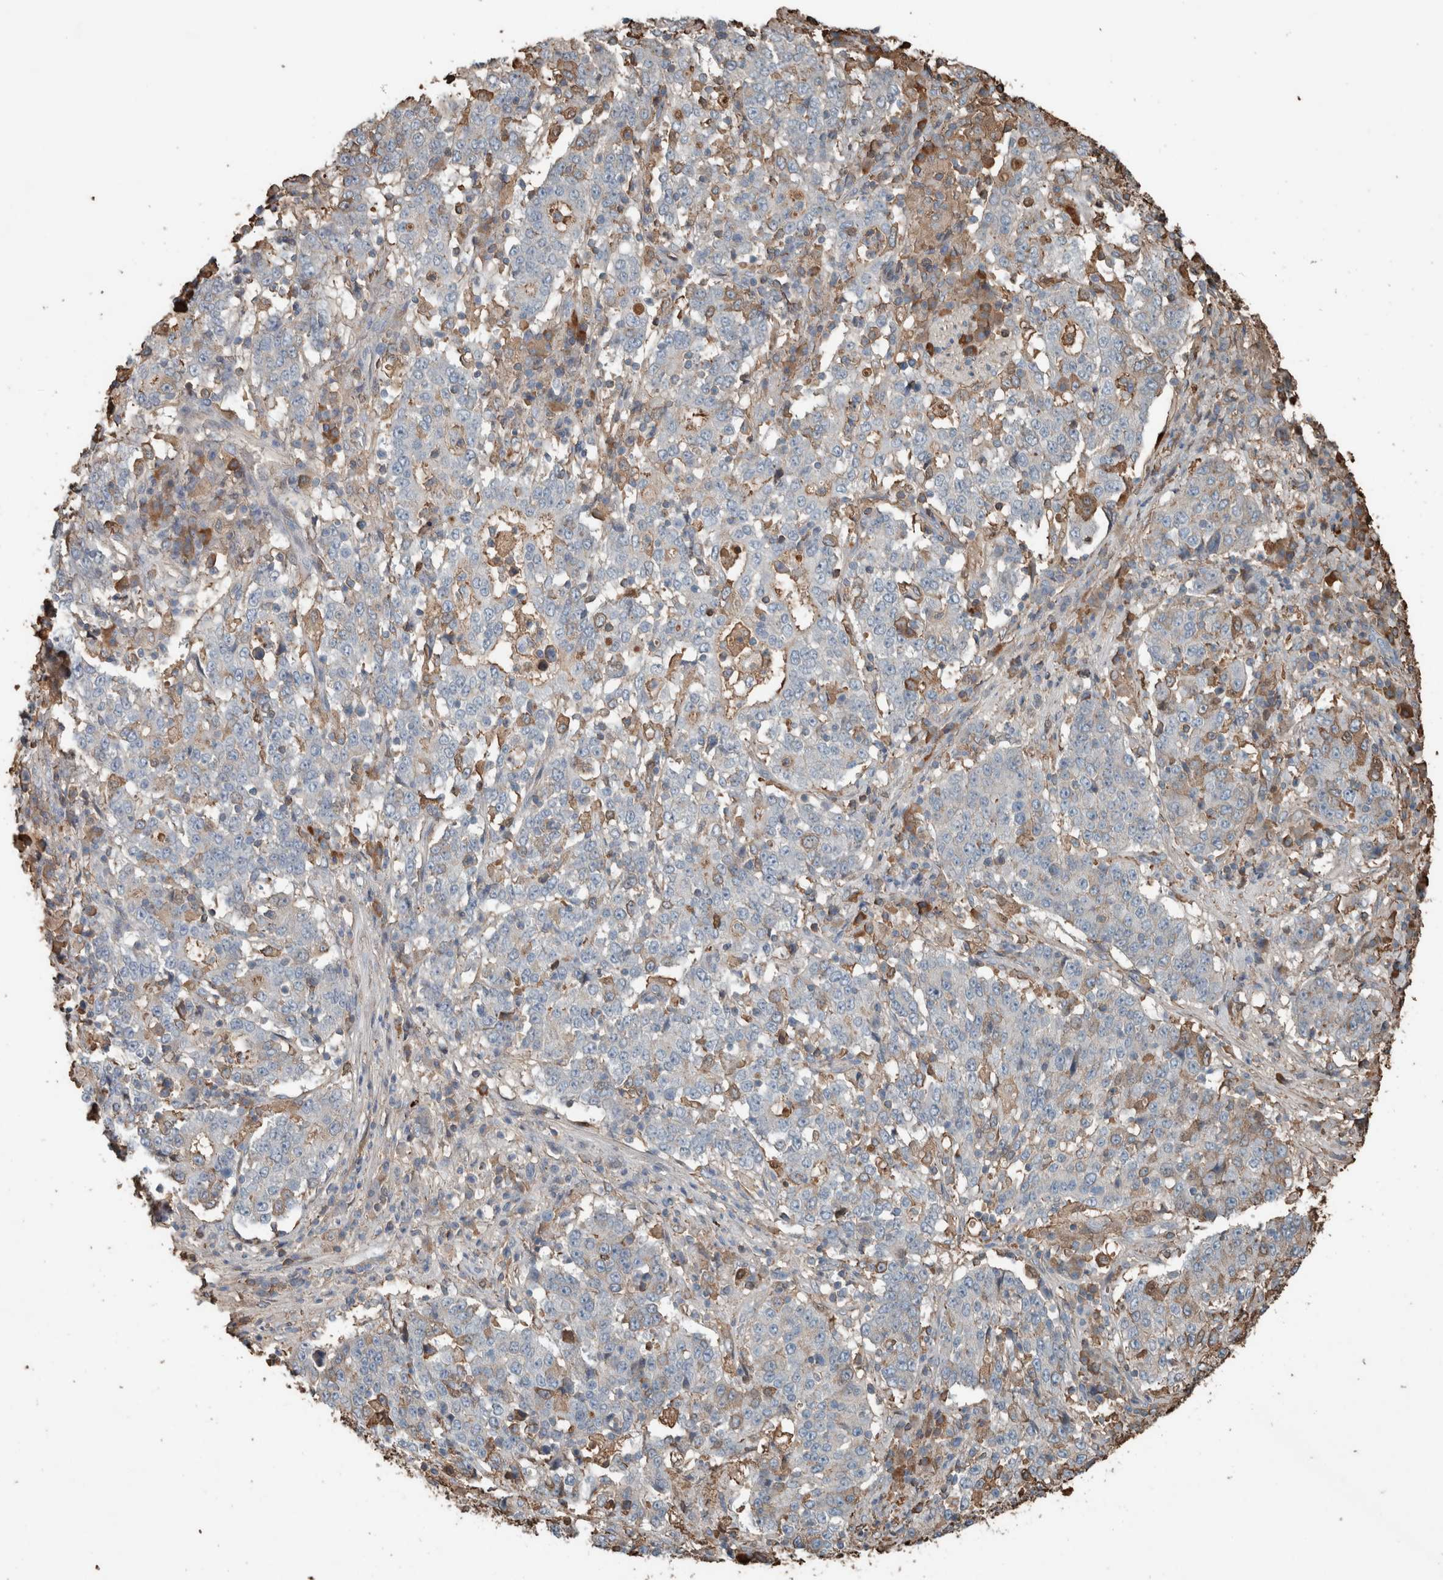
{"staining": {"intensity": "negative", "quantity": "none", "location": "none"}, "tissue": "stomach cancer", "cell_type": "Tumor cells", "image_type": "cancer", "snomed": [{"axis": "morphology", "description": "Adenocarcinoma, NOS"}, {"axis": "topography", "description": "Stomach"}], "caption": "Tumor cells are negative for protein expression in human stomach cancer.", "gene": "USP34", "patient": {"sex": "male", "age": 59}}